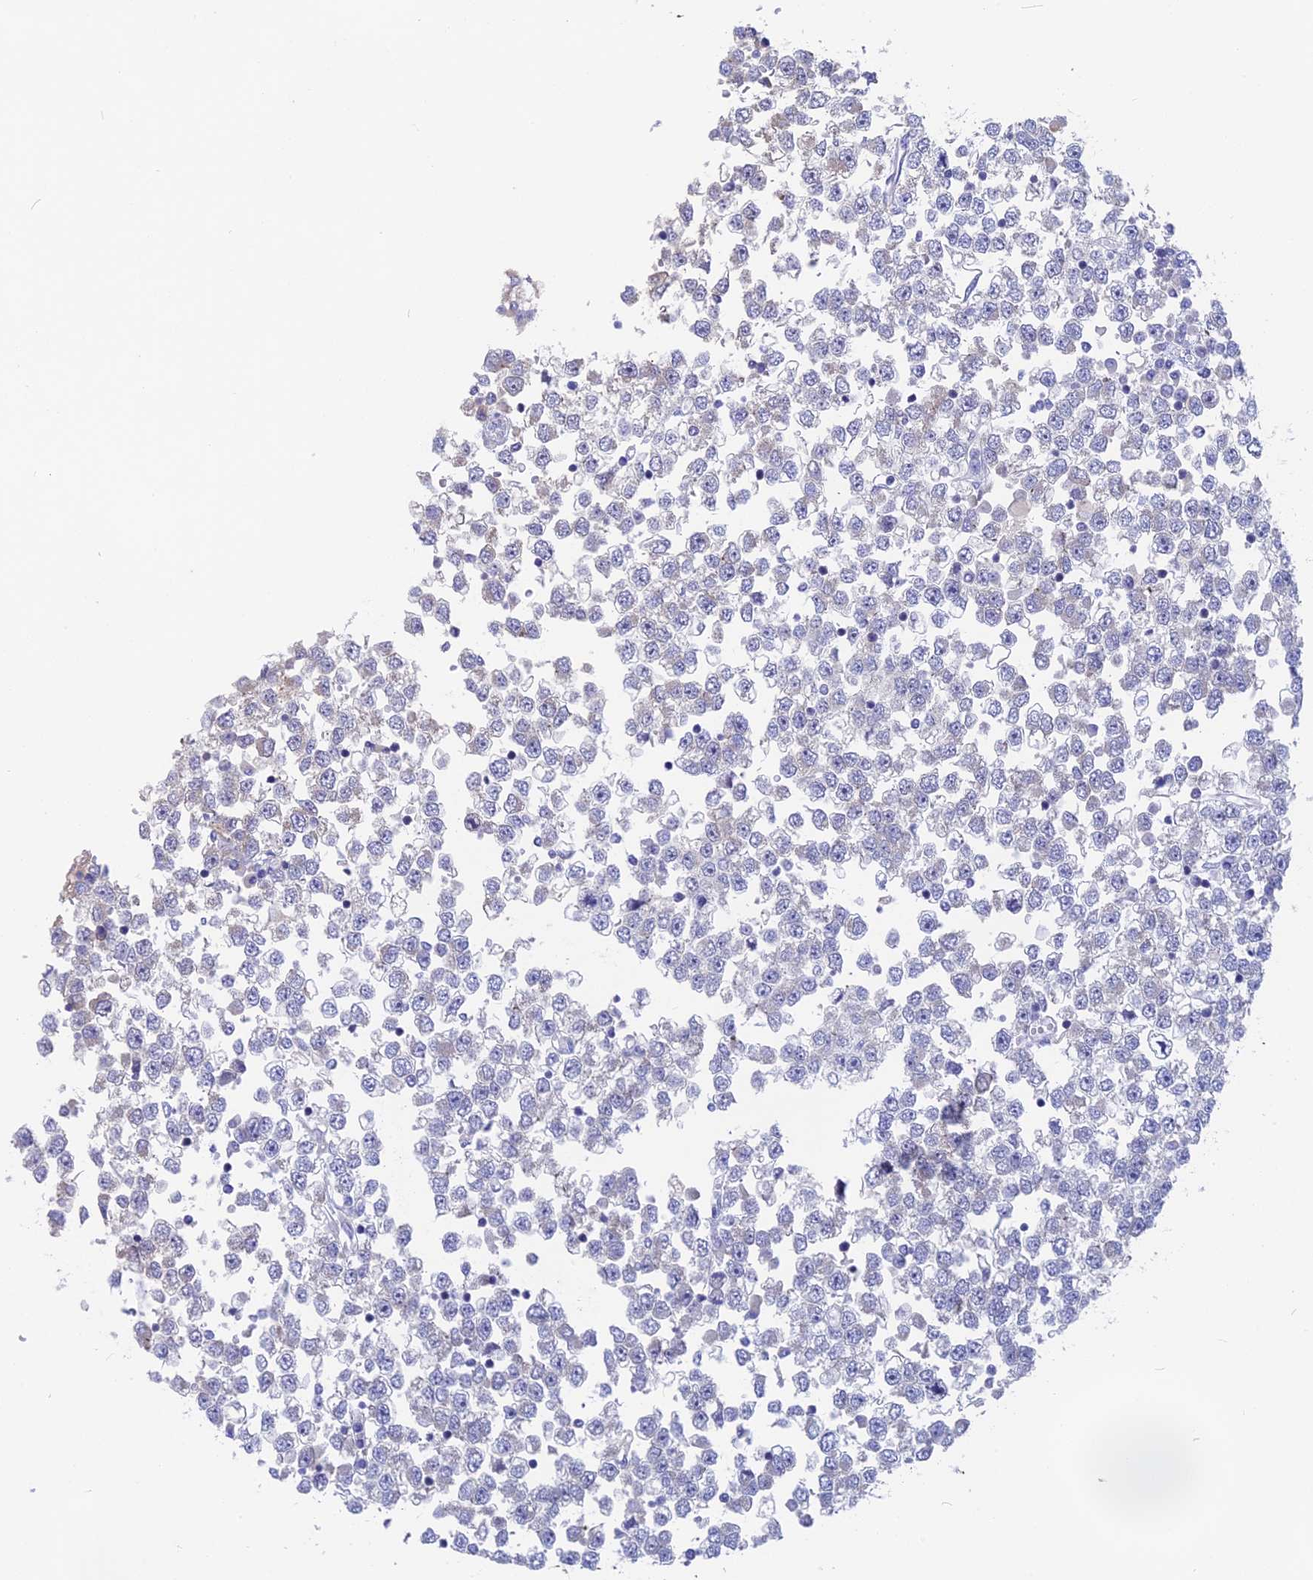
{"staining": {"intensity": "negative", "quantity": "none", "location": "none"}, "tissue": "testis cancer", "cell_type": "Tumor cells", "image_type": "cancer", "snomed": [{"axis": "morphology", "description": "Seminoma, NOS"}, {"axis": "topography", "description": "Testis"}], "caption": "Immunohistochemistry (IHC) of testis seminoma reveals no positivity in tumor cells.", "gene": "TENT4B", "patient": {"sex": "male", "age": 65}}